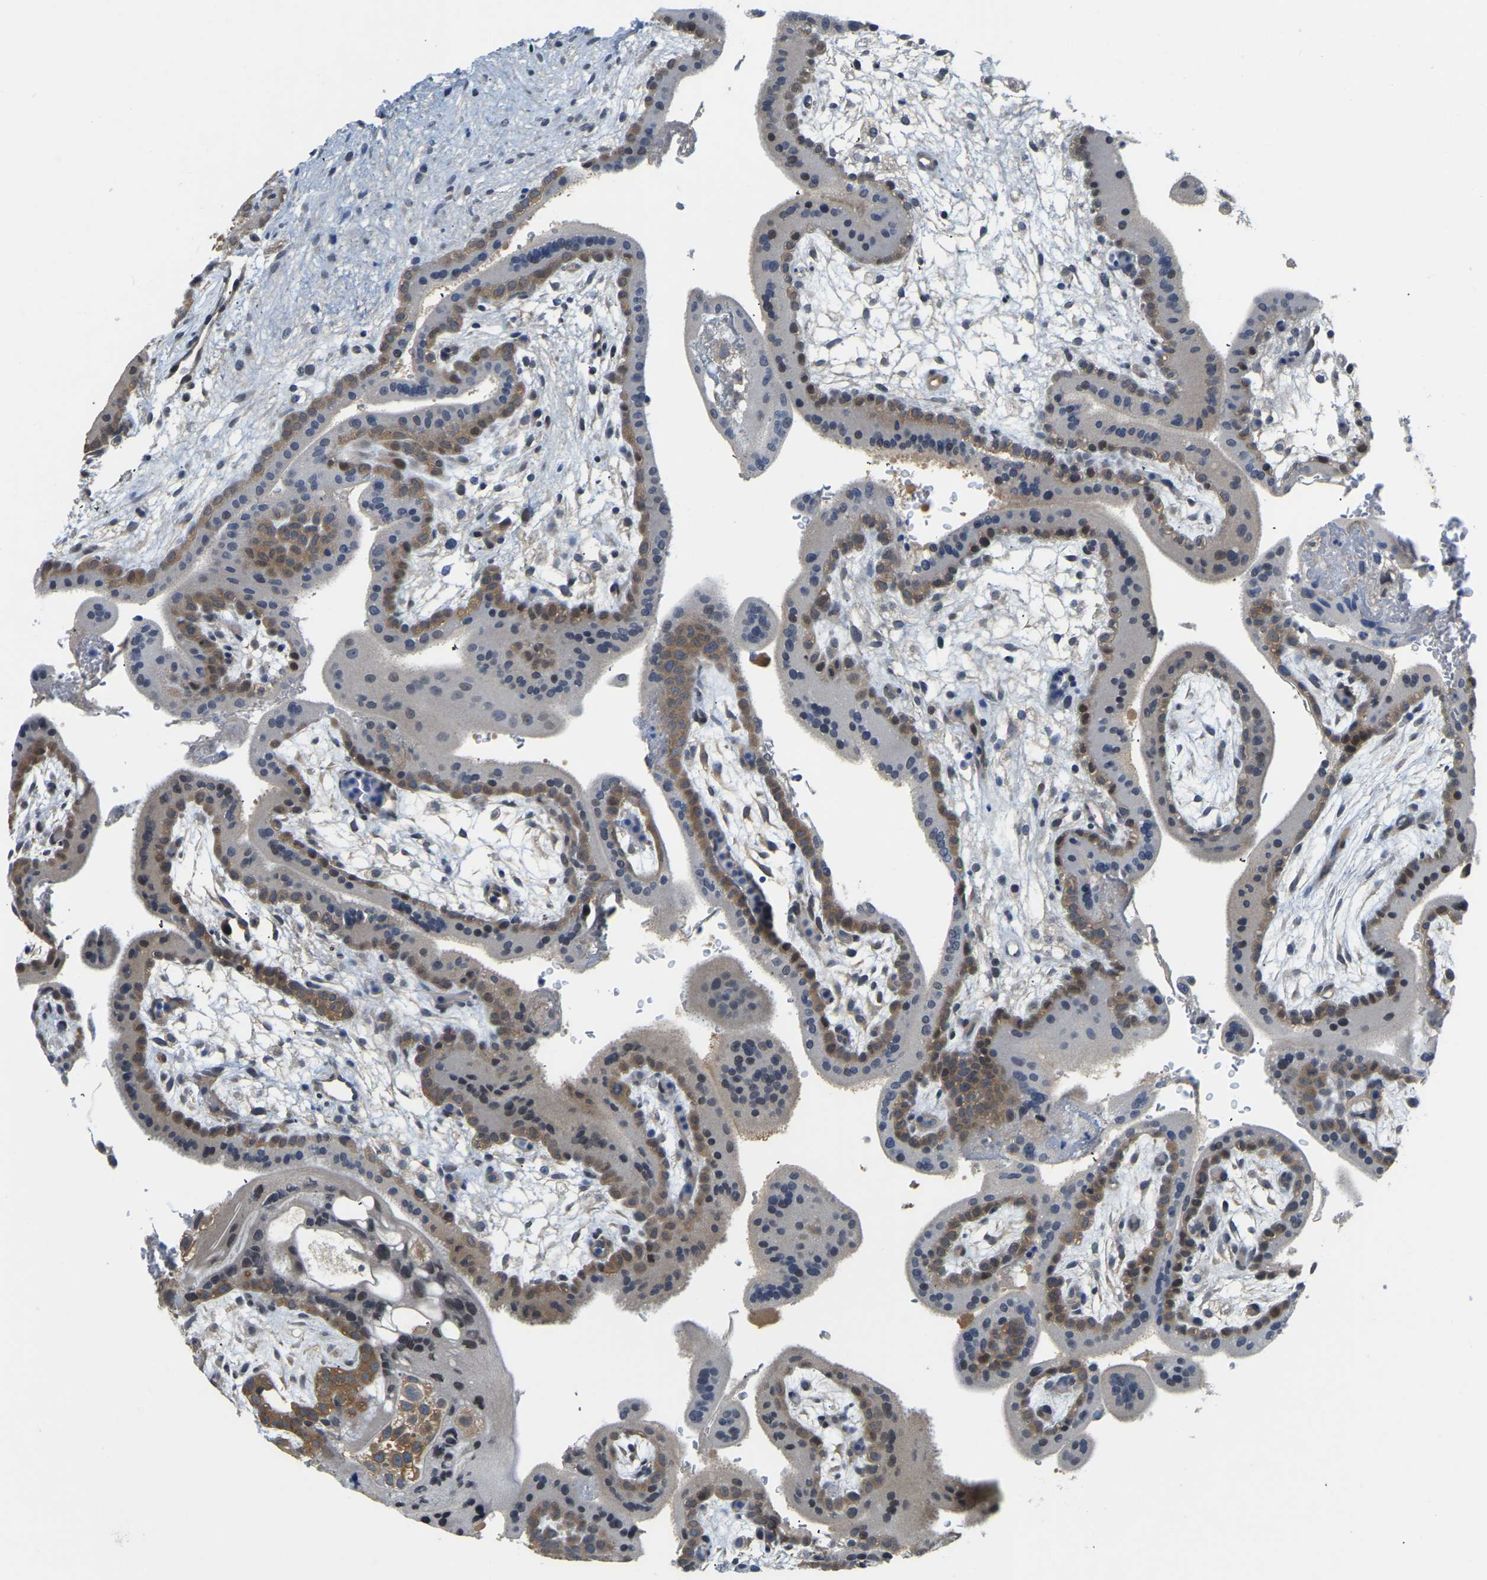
{"staining": {"intensity": "moderate", "quantity": ">75%", "location": "cytoplasmic/membranous"}, "tissue": "placenta", "cell_type": "Decidual cells", "image_type": "normal", "snomed": [{"axis": "morphology", "description": "Normal tissue, NOS"}, {"axis": "topography", "description": "Placenta"}], "caption": "Immunohistochemical staining of benign human placenta exhibits moderate cytoplasmic/membranous protein expression in about >75% of decidual cells.", "gene": "AHNAK", "patient": {"sex": "female", "age": 35}}